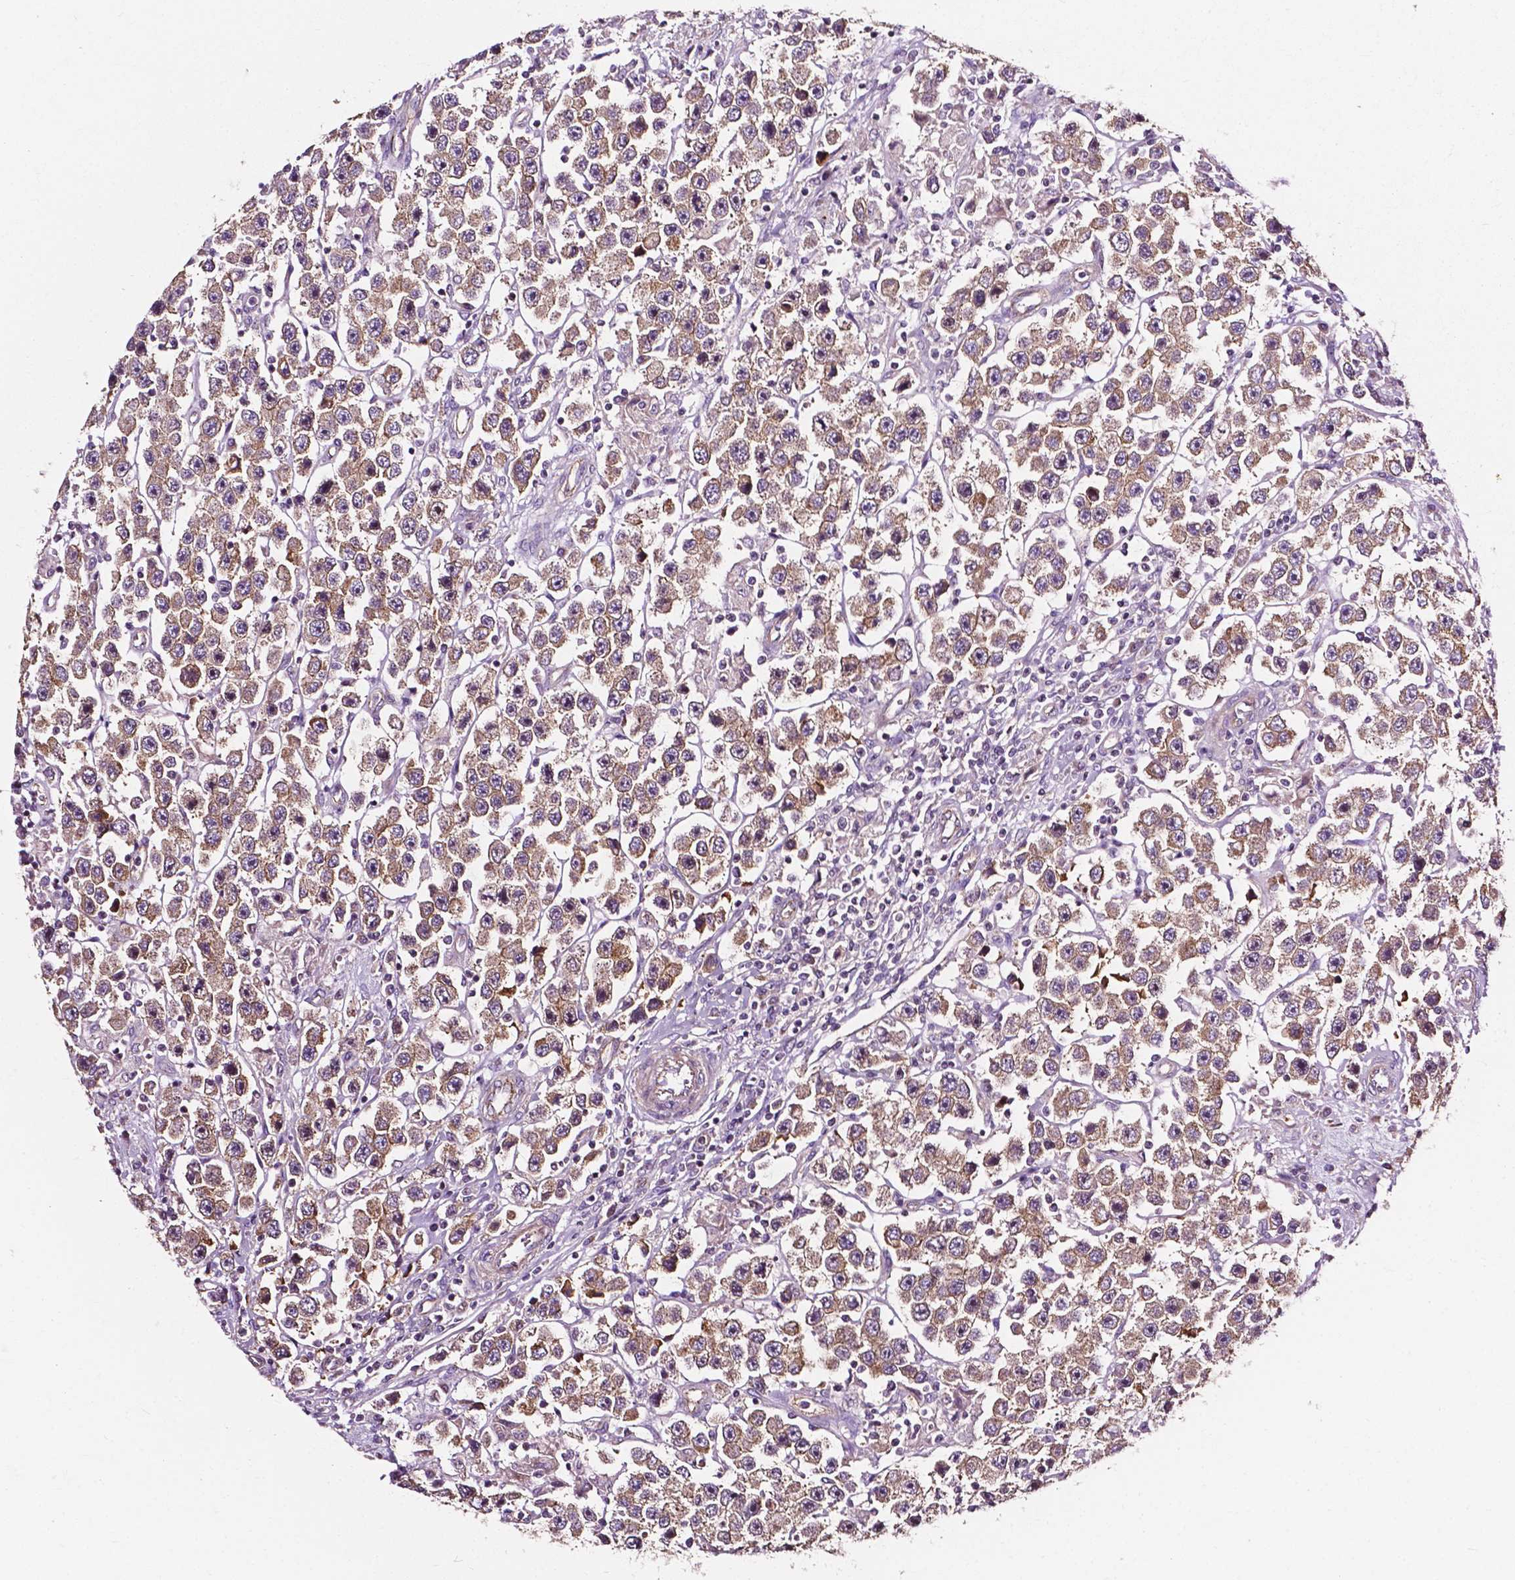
{"staining": {"intensity": "moderate", "quantity": ">75%", "location": "cytoplasmic/membranous"}, "tissue": "testis cancer", "cell_type": "Tumor cells", "image_type": "cancer", "snomed": [{"axis": "morphology", "description": "Seminoma, NOS"}, {"axis": "topography", "description": "Testis"}], "caption": "Approximately >75% of tumor cells in human testis seminoma reveal moderate cytoplasmic/membranous protein staining as visualized by brown immunohistochemical staining.", "gene": "ATG16L1", "patient": {"sex": "male", "age": 45}}